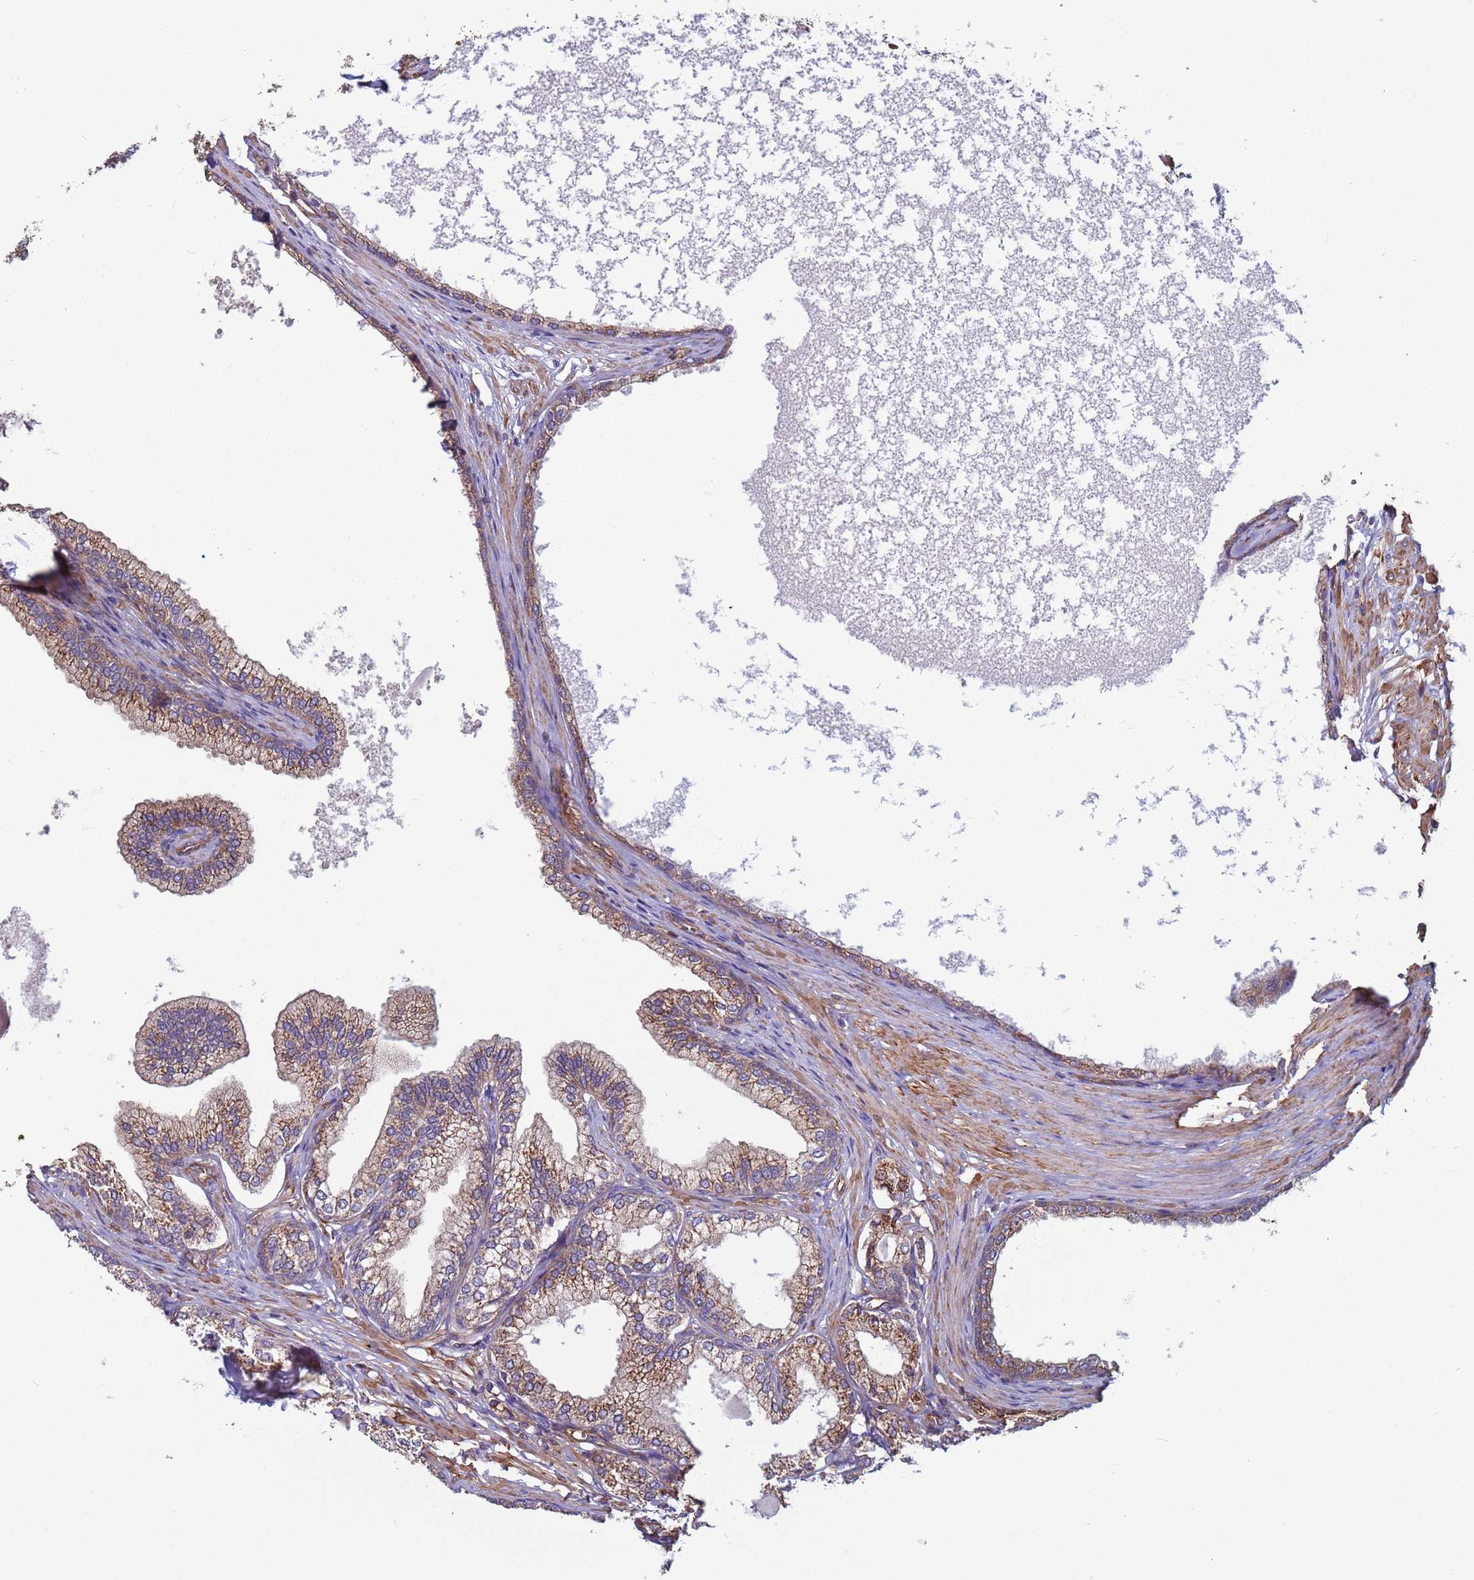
{"staining": {"intensity": "strong", "quantity": ">75%", "location": "cytoplasmic/membranous"}, "tissue": "prostate", "cell_type": "Glandular cells", "image_type": "normal", "snomed": [{"axis": "morphology", "description": "Normal tissue, NOS"}, {"axis": "morphology", "description": "Urothelial carcinoma, Low grade"}, {"axis": "topography", "description": "Urinary bladder"}, {"axis": "topography", "description": "Prostate"}], "caption": "Prostate stained with immunohistochemistry demonstrates strong cytoplasmic/membranous staining in approximately >75% of glandular cells. The staining was performed using DAB (3,3'-diaminobenzidine), with brown indicating positive protein expression. Nuclei are stained blue with hematoxylin.", "gene": "ZBTB39", "patient": {"sex": "male", "age": 60}}